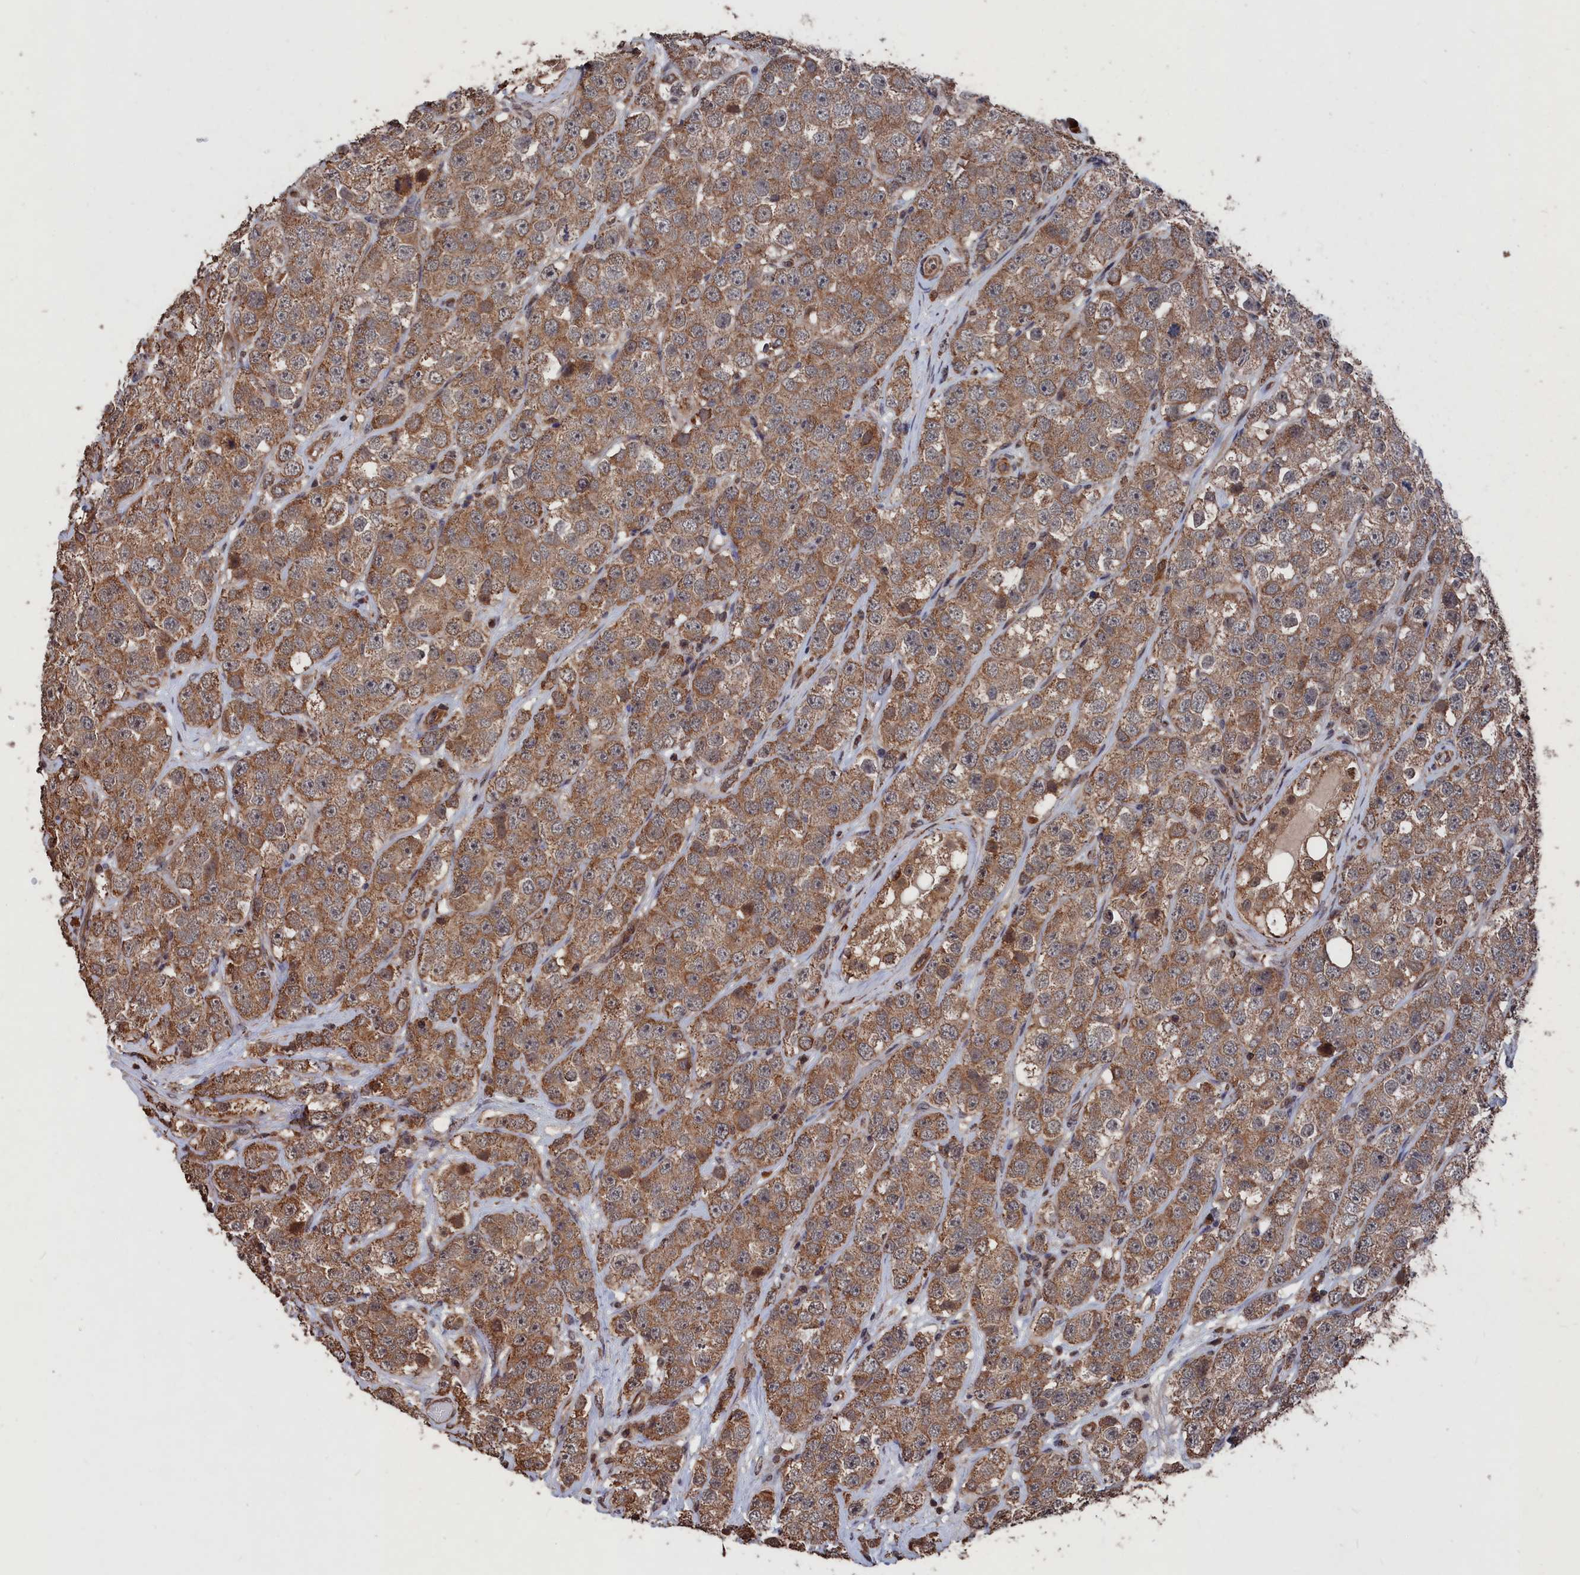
{"staining": {"intensity": "moderate", "quantity": ">75%", "location": "cytoplasmic/membranous"}, "tissue": "testis cancer", "cell_type": "Tumor cells", "image_type": "cancer", "snomed": [{"axis": "morphology", "description": "Seminoma, NOS"}, {"axis": "topography", "description": "Testis"}], "caption": "Brown immunohistochemical staining in testis seminoma demonstrates moderate cytoplasmic/membranous positivity in approximately >75% of tumor cells.", "gene": "PDE12", "patient": {"sex": "male", "age": 28}}